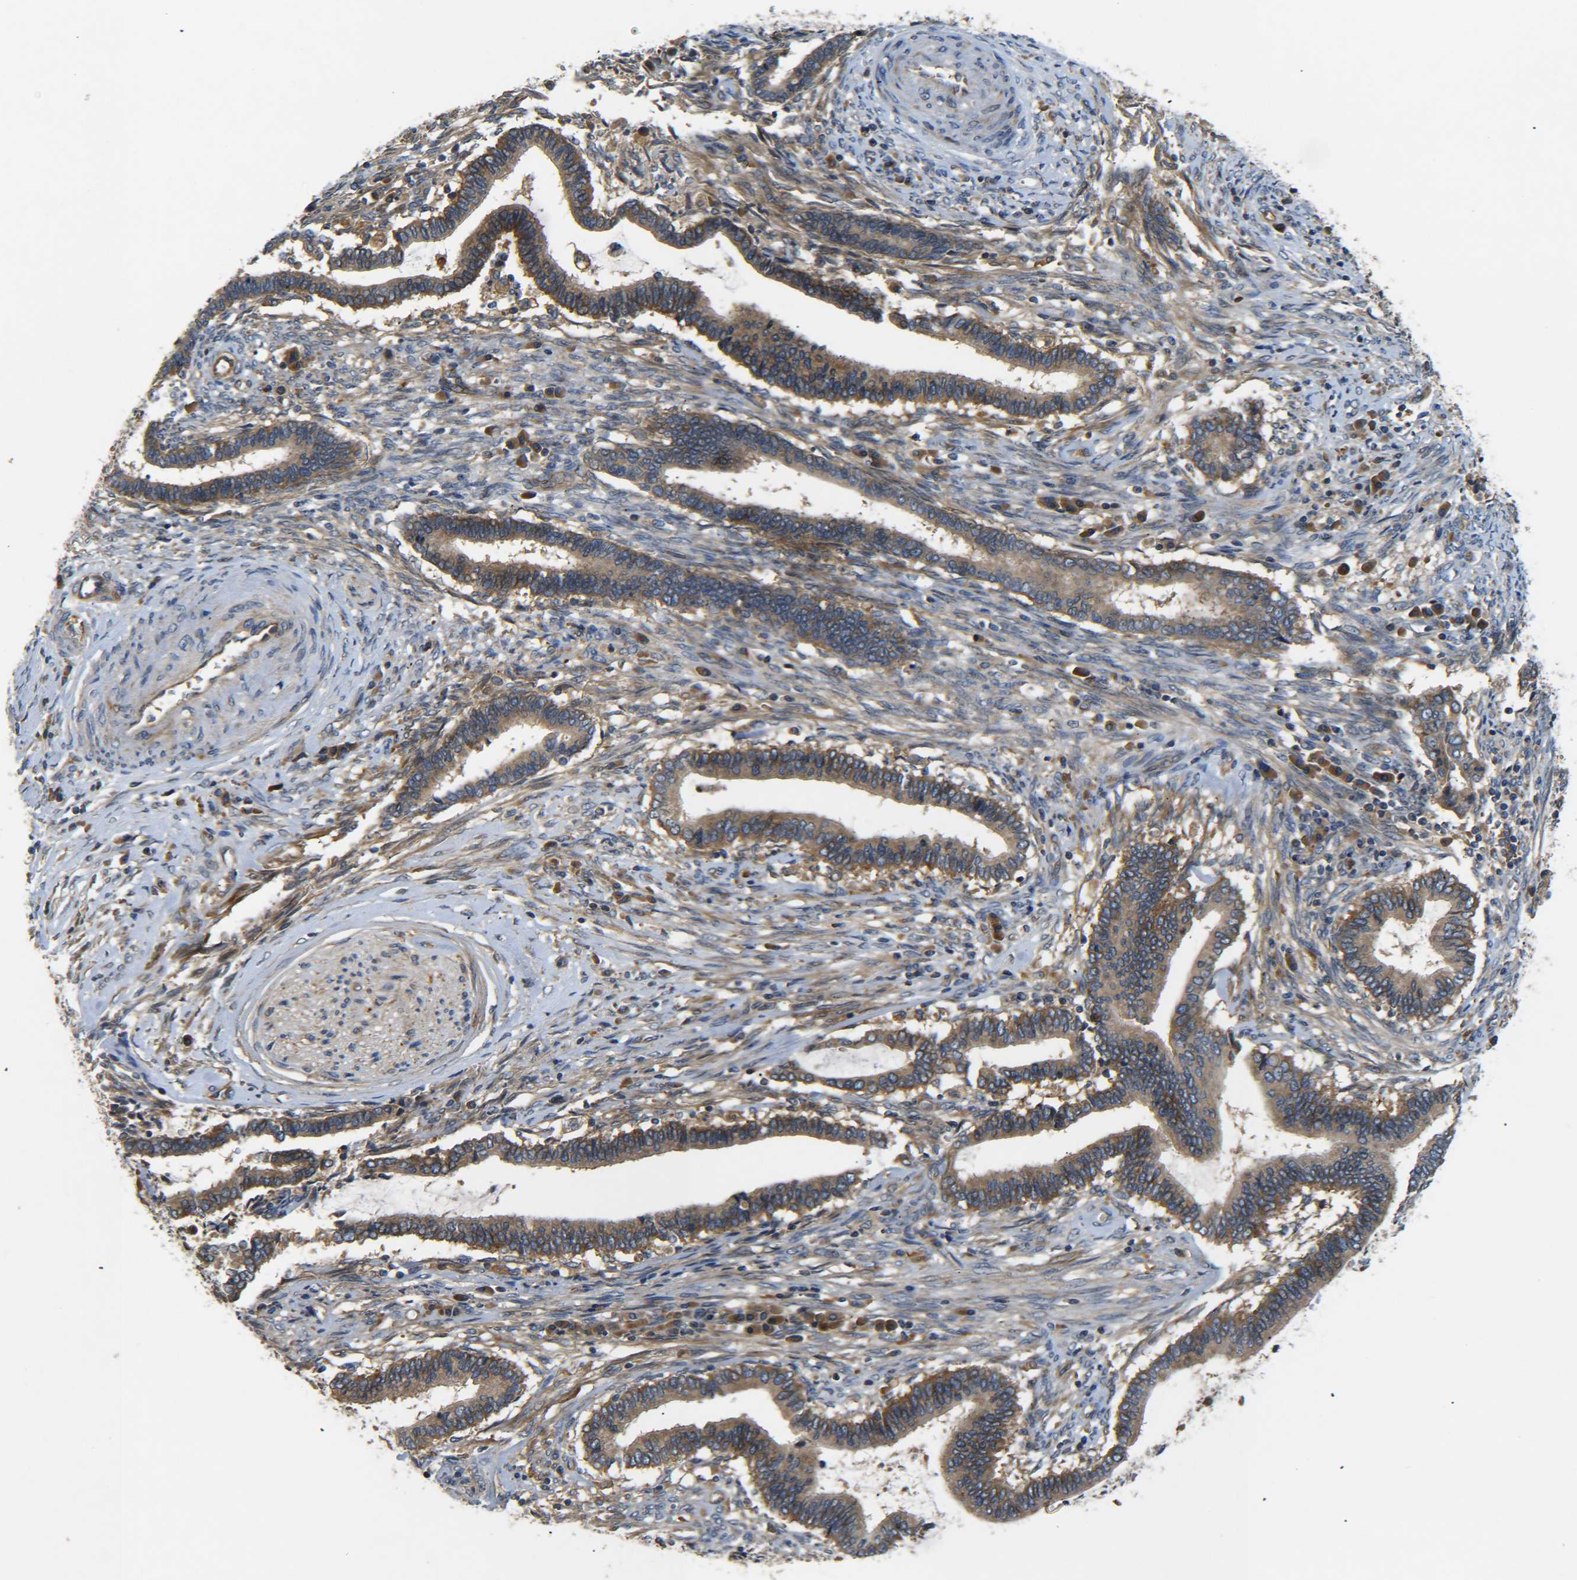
{"staining": {"intensity": "moderate", "quantity": ">75%", "location": "cytoplasmic/membranous"}, "tissue": "cervical cancer", "cell_type": "Tumor cells", "image_type": "cancer", "snomed": [{"axis": "morphology", "description": "Adenocarcinoma, NOS"}, {"axis": "topography", "description": "Cervix"}], "caption": "Tumor cells display medium levels of moderate cytoplasmic/membranous positivity in about >75% of cells in cervical adenocarcinoma.", "gene": "LRCH3", "patient": {"sex": "female", "age": 44}}